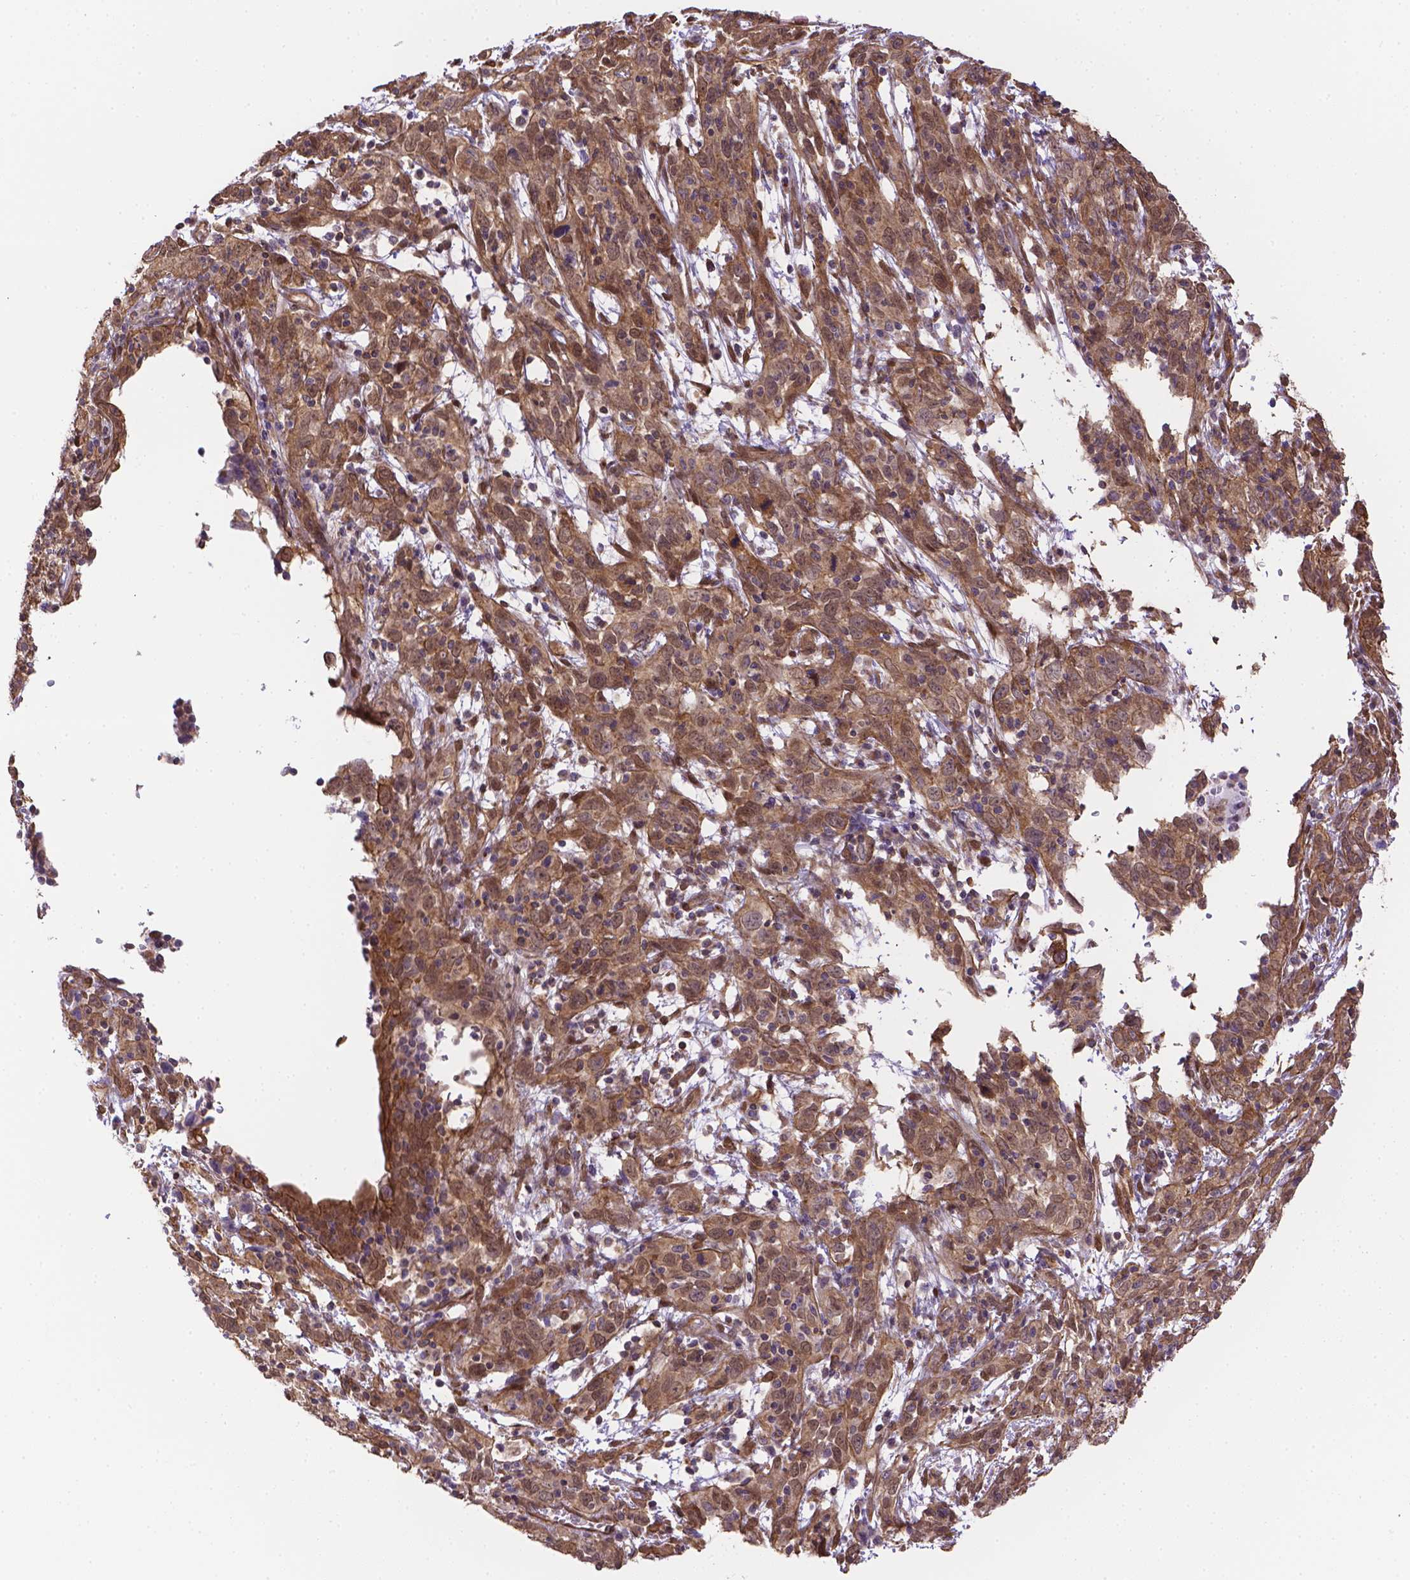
{"staining": {"intensity": "moderate", "quantity": ">75%", "location": "cytoplasmic/membranous"}, "tissue": "cervical cancer", "cell_type": "Tumor cells", "image_type": "cancer", "snomed": [{"axis": "morphology", "description": "Adenocarcinoma, NOS"}, {"axis": "topography", "description": "Cervix"}], "caption": "A high-resolution photomicrograph shows immunohistochemistry staining of cervical adenocarcinoma, which demonstrates moderate cytoplasmic/membranous positivity in approximately >75% of tumor cells.", "gene": "YAP1", "patient": {"sex": "female", "age": 40}}